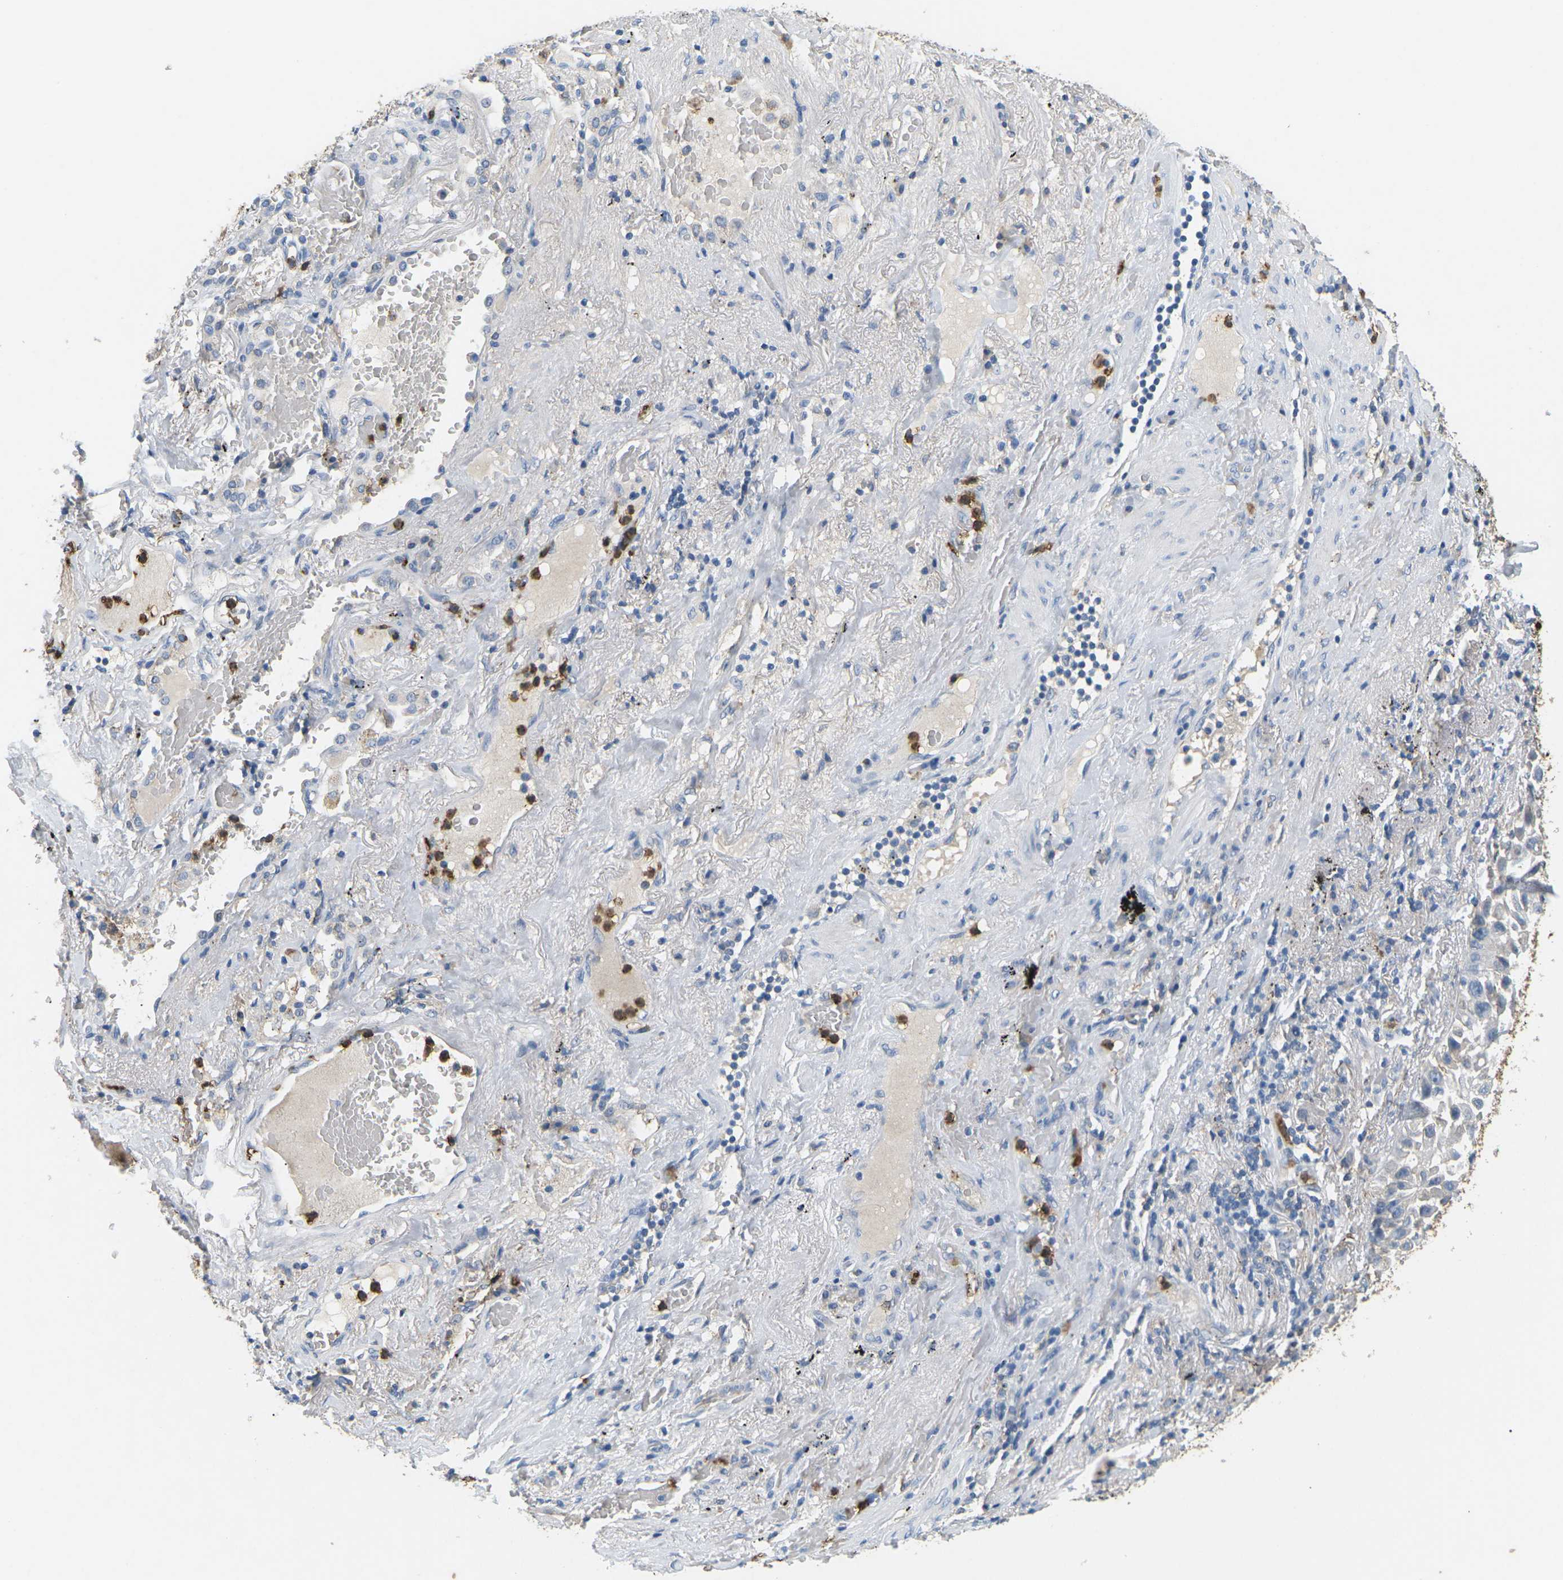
{"staining": {"intensity": "negative", "quantity": "none", "location": "none"}, "tissue": "lung cancer", "cell_type": "Tumor cells", "image_type": "cancer", "snomed": [{"axis": "morphology", "description": "Squamous cell carcinoma, NOS"}, {"axis": "topography", "description": "Lung"}], "caption": "Immunohistochemical staining of squamous cell carcinoma (lung) reveals no significant expression in tumor cells.", "gene": "ADM", "patient": {"sex": "male", "age": 57}}